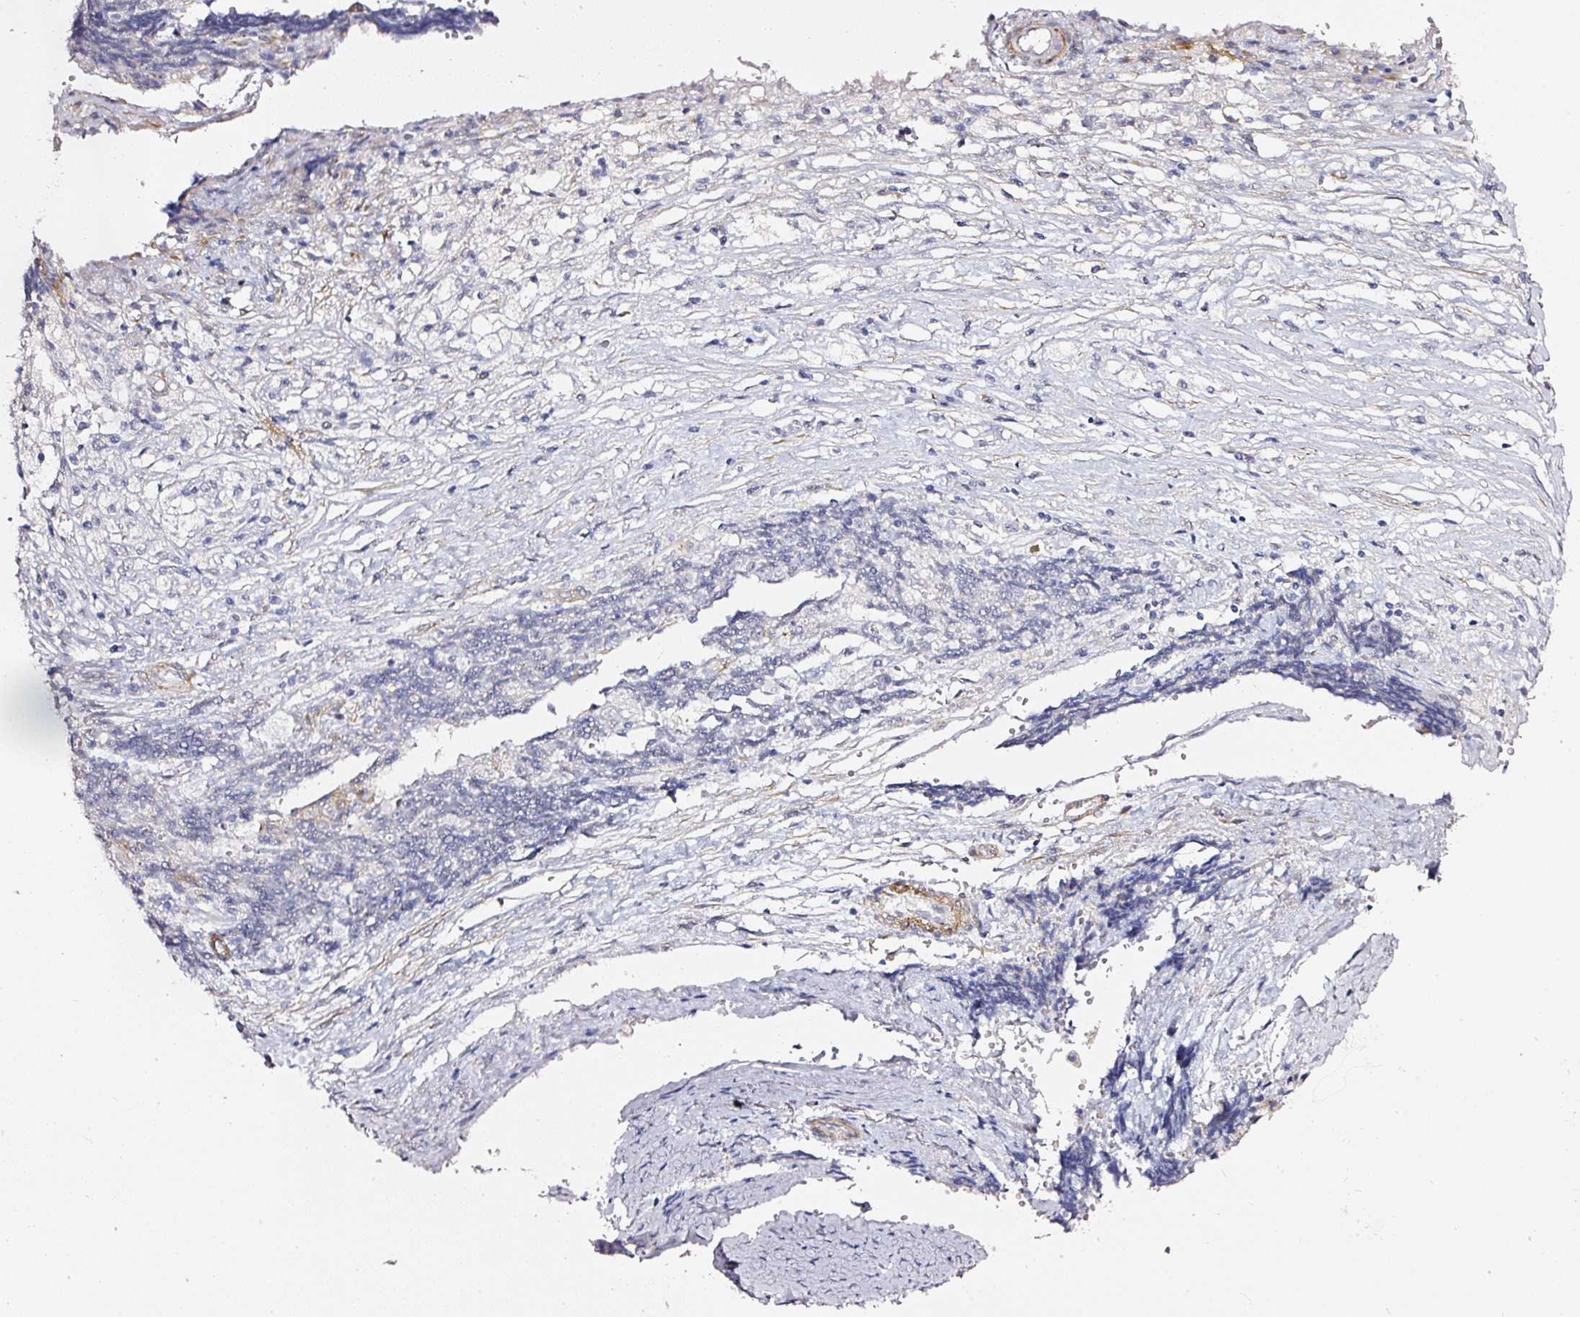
{"staining": {"intensity": "negative", "quantity": "none", "location": "none"}, "tissue": "ovarian cancer", "cell_type": "Tumor cells", "image_type": "cancer", "snomed": [{"axis": "morphology", "description": "Carcinoma, endometroid"}, {"axis": "topography", "description": "Ovary"}], "caption": "This image is of ovarian endometroid carcinoma stained with immunohistochemistry (IHC) to label a protein in brown with the nuclei are counter-stained blue. There is no expression in tumor cells.", "gene": "TOGARAM1", "patient": {"sex": "female", "age": 42}}